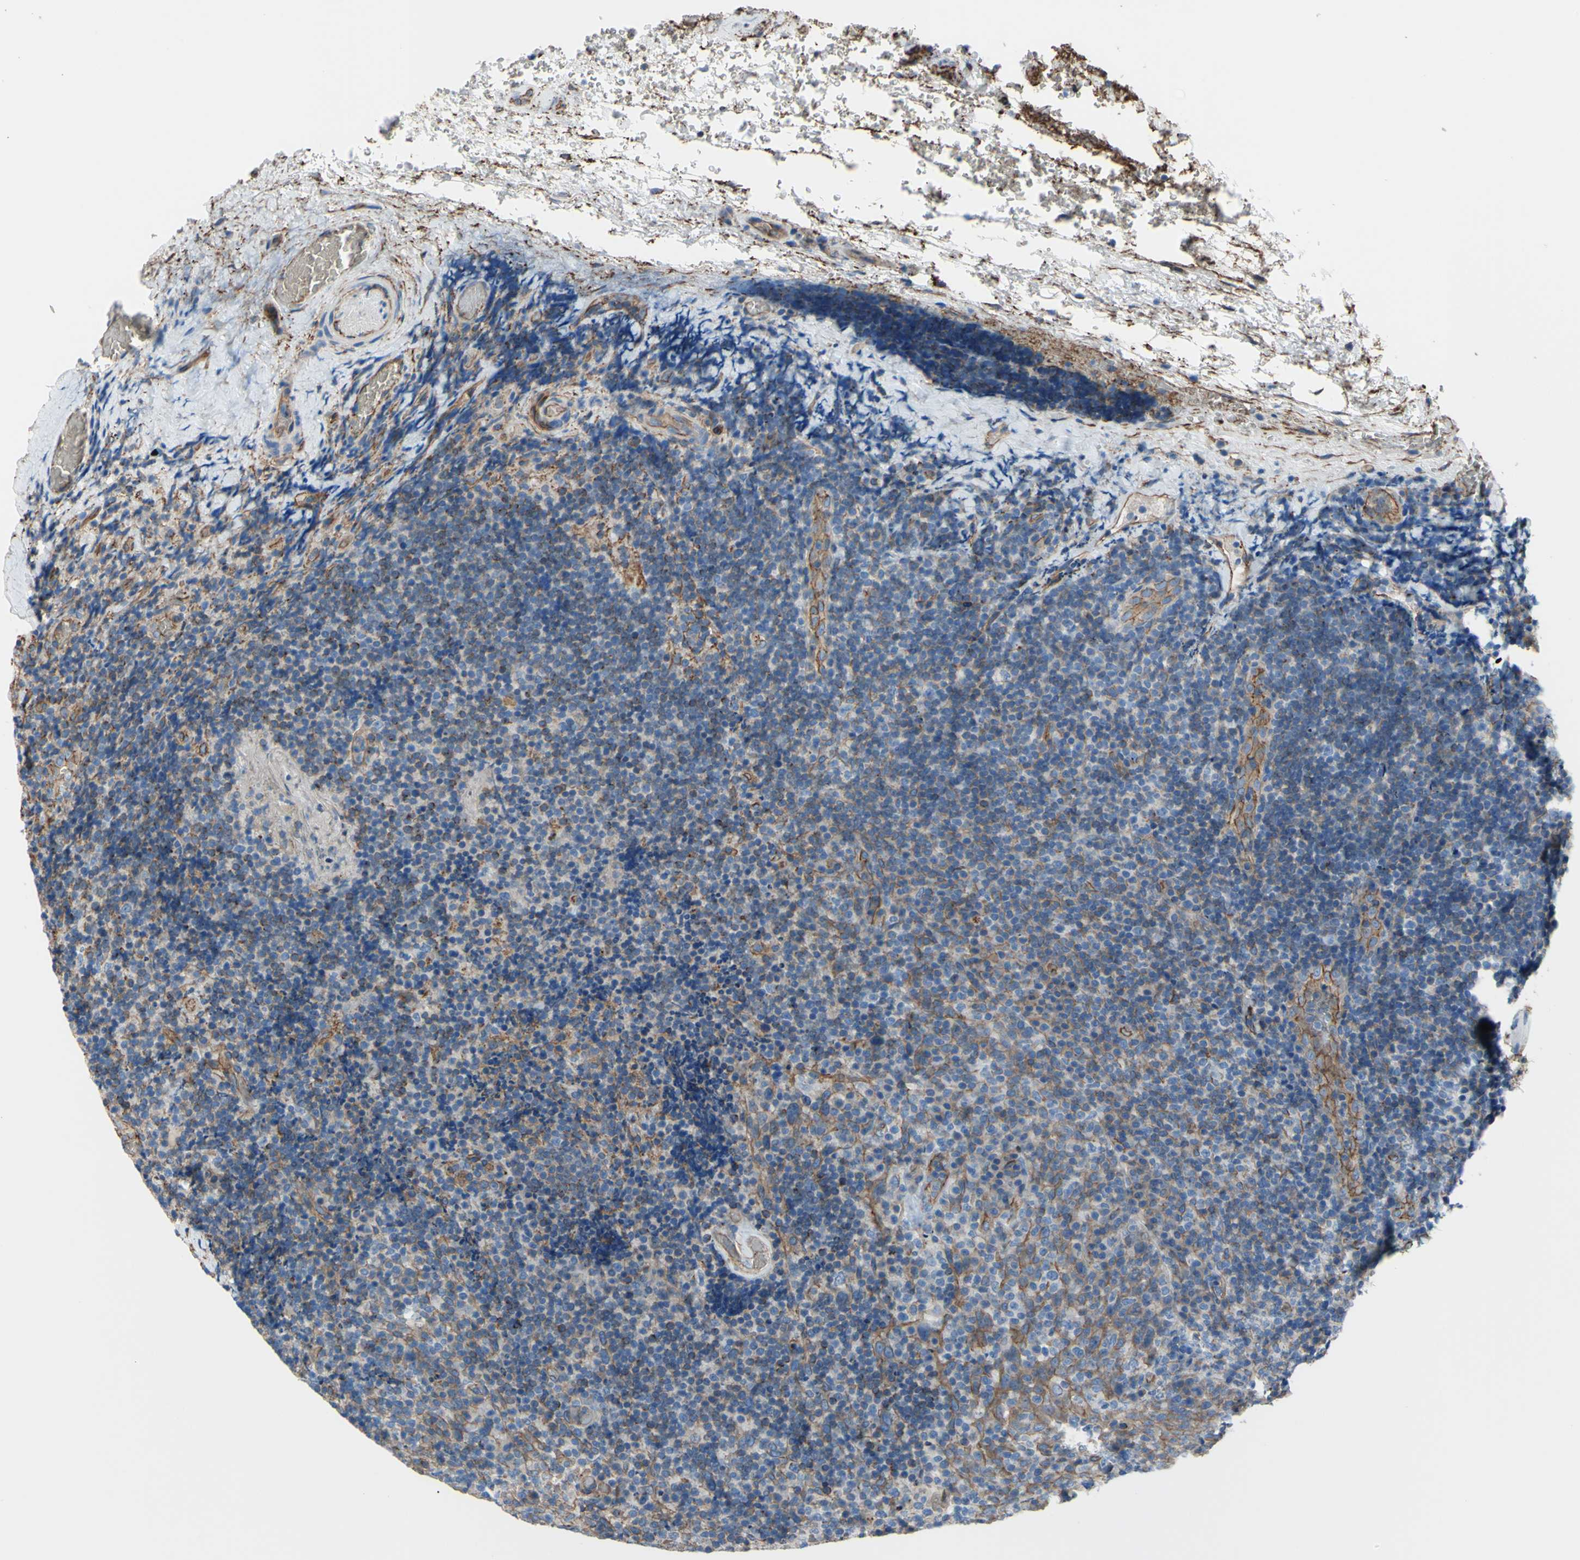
{"staining": {"intensity": "moderate", "quantity": ">75%", "location": "cytoplasmic/membranous"}, "tissue": "lymphoma", "cell_type": "Tumor cells", "image_type": "cancer", "snomed": [{"axis": "morphology", "description": "Malignant lymphoma, non-Hodgkin's type, High grade"}, {"axis": "topography", "description": "Tonsil"}], "caption": "The histopathology image exhibits a brown stain indicating the presence of a protein in the cytoplasmic/membranous of tumor cells in high-grade malignant lymphoma, non-Hodgkin's type.", "gene": "TPBG", "patient": {"sex": "female", "age": 36}}